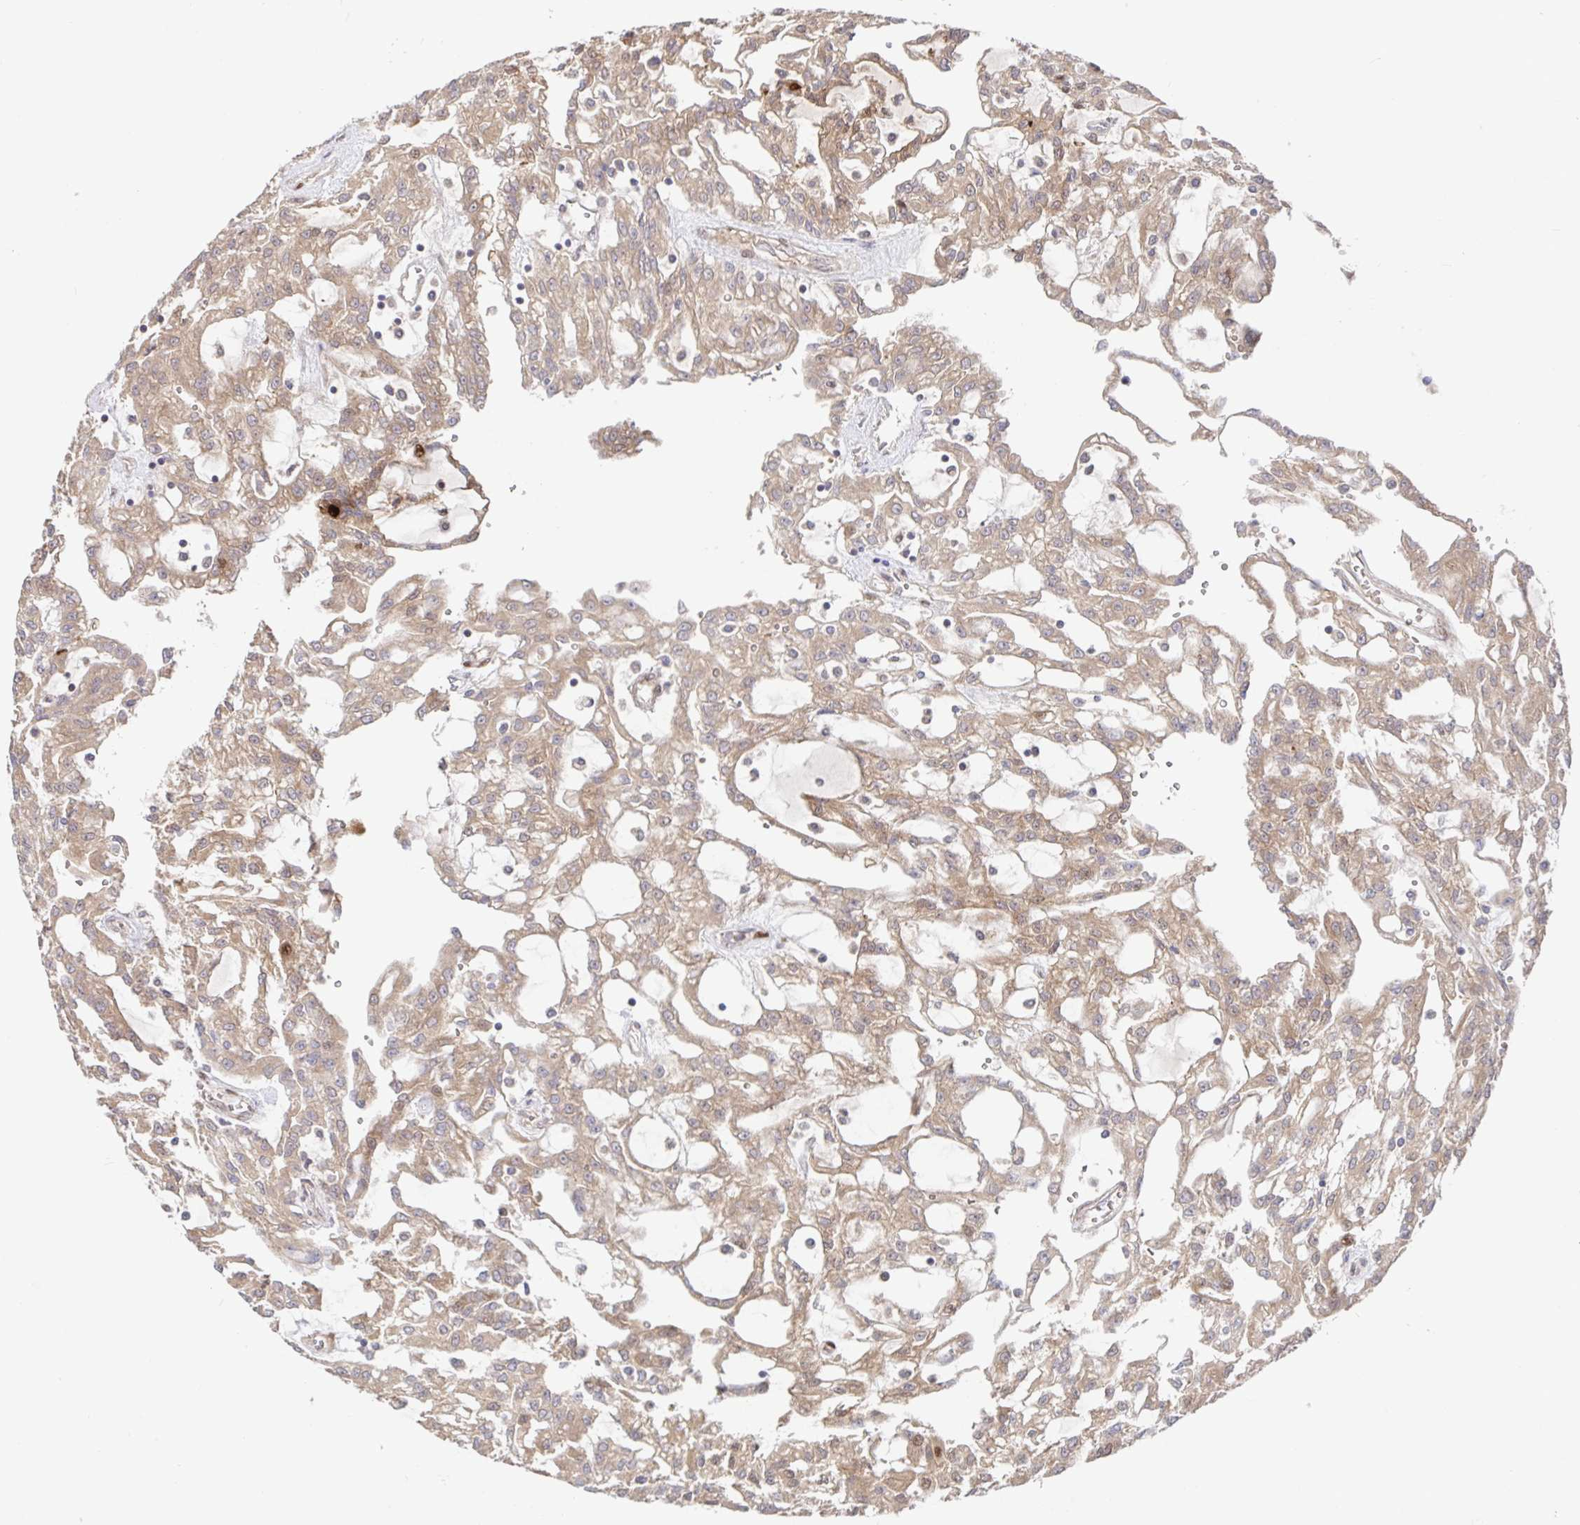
{"staining": {"intensity": "moderate", "quantity": ">75%", "location": "cytoplasmic/membranous"}, "tissue": "renal cancer", "cell_type": "Tumor cells", "image_type": "cancer", "snomed": [{"axis": "morphology", "description": "Adenocarcinoma, NOS"}, {"axis": "topography", "description": "Kidney"}], "caption": "Immunohistochemistry (IHC) image of neoplastic tissue: human renal cancer stained using immunohistochemistry (IHC) shows medium levels of moderate protein expression localized specifically in the cytoplasmic/membranous of tumor cells, appearing as a cytoplasmic/membranous brown color.", "gene": "AACS", "patient": {"sex": "male", "age": 63}}